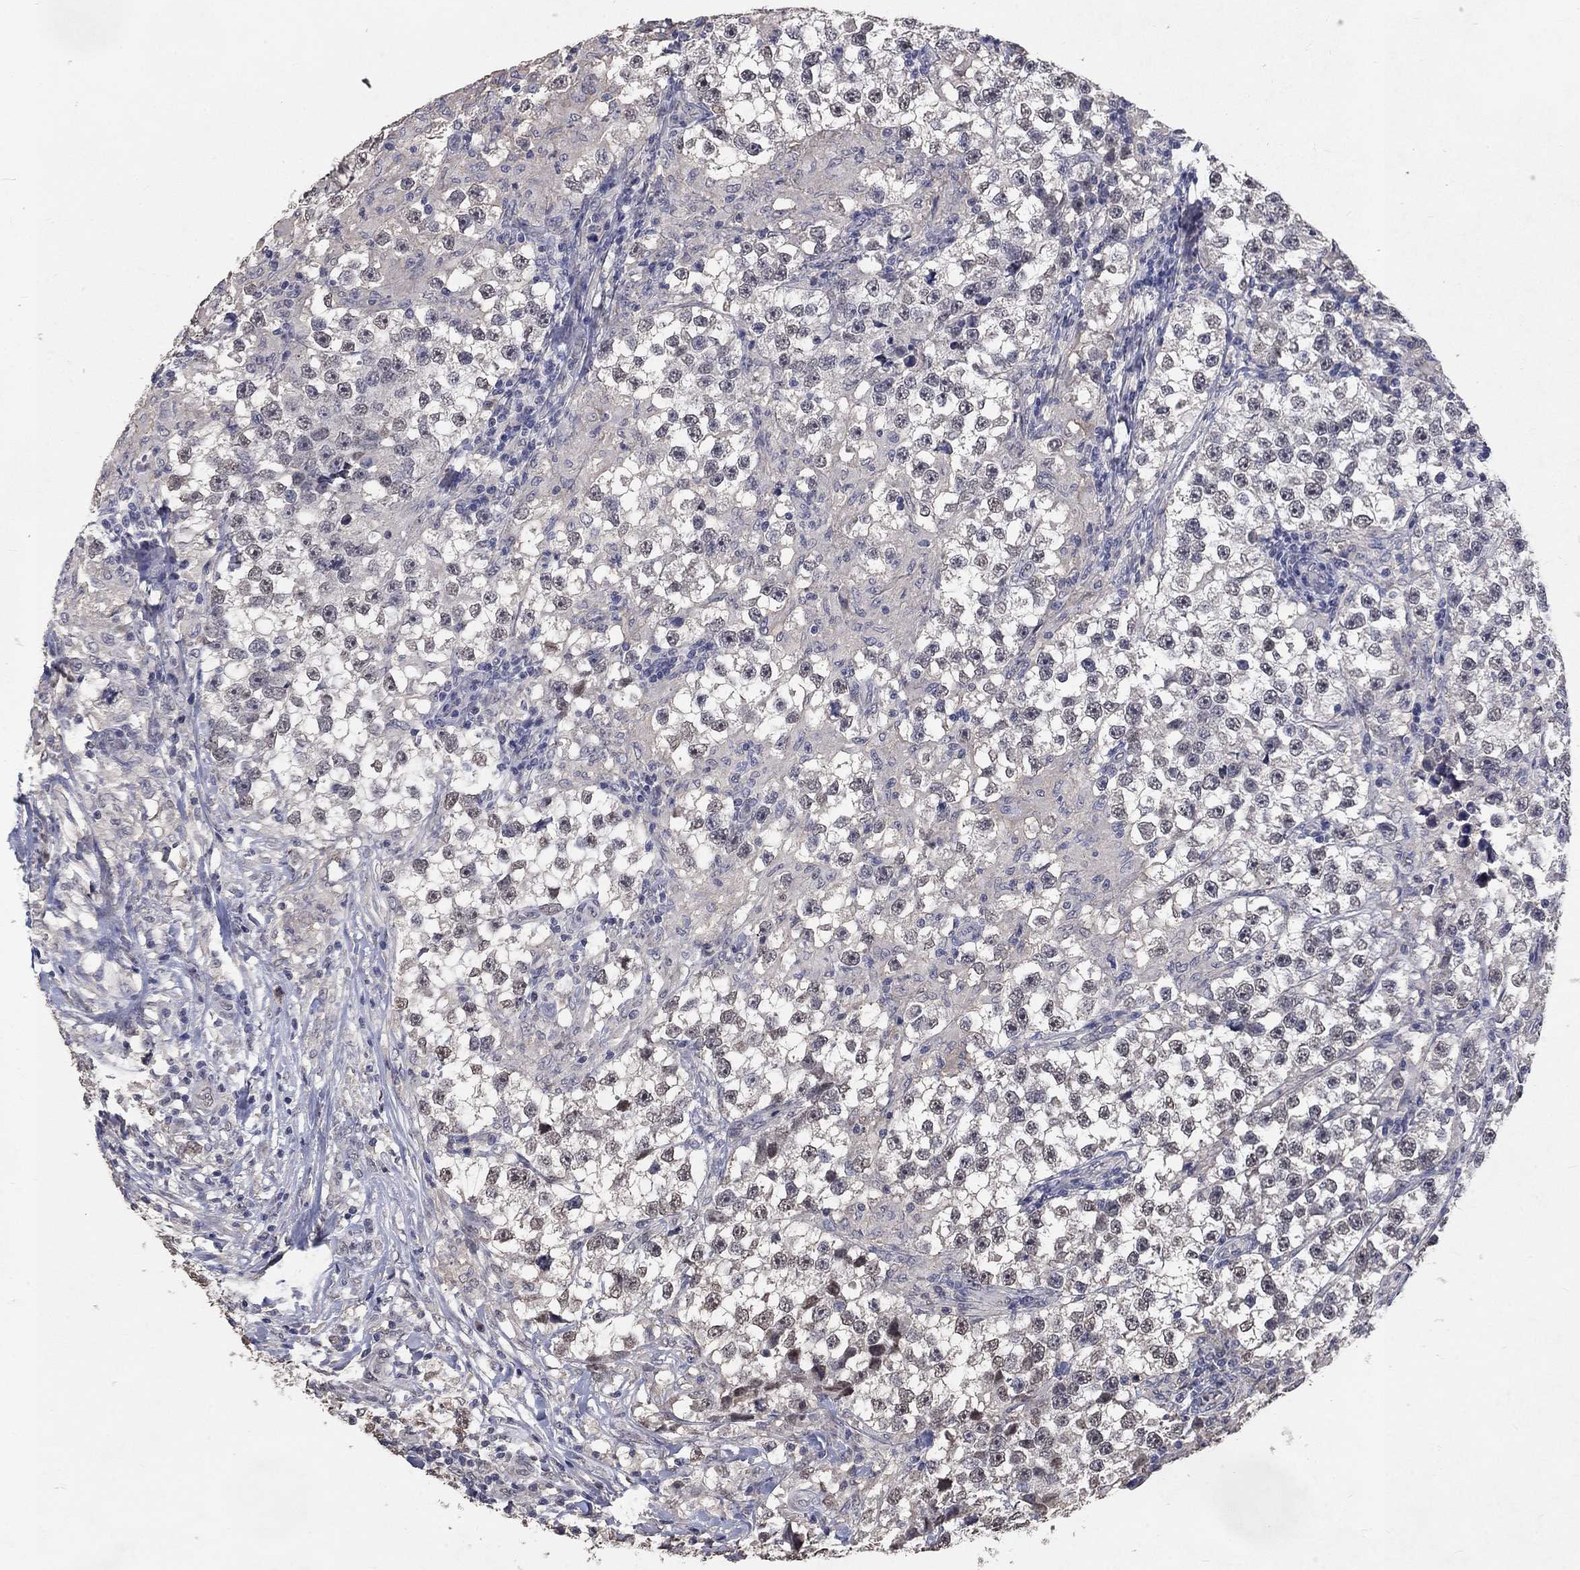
{"staining": {"intensity": "negative", "quantity": "none", "location": "none"}, "tissue": "testis cancer", "cell_type": "Tumor cells", "image_type": "cancer", "snomed": [{"axis": "morphology", "description": "Seminoma, NOS"}, {"axis": "topography", "description": "Testis"}], "caption": "This is an immunohistochemistry (IHC) image of testis cancer. There is no positivity in tumor cells.", "gene": "CHST5", "patient": {"sex": "male", "age": 46}}